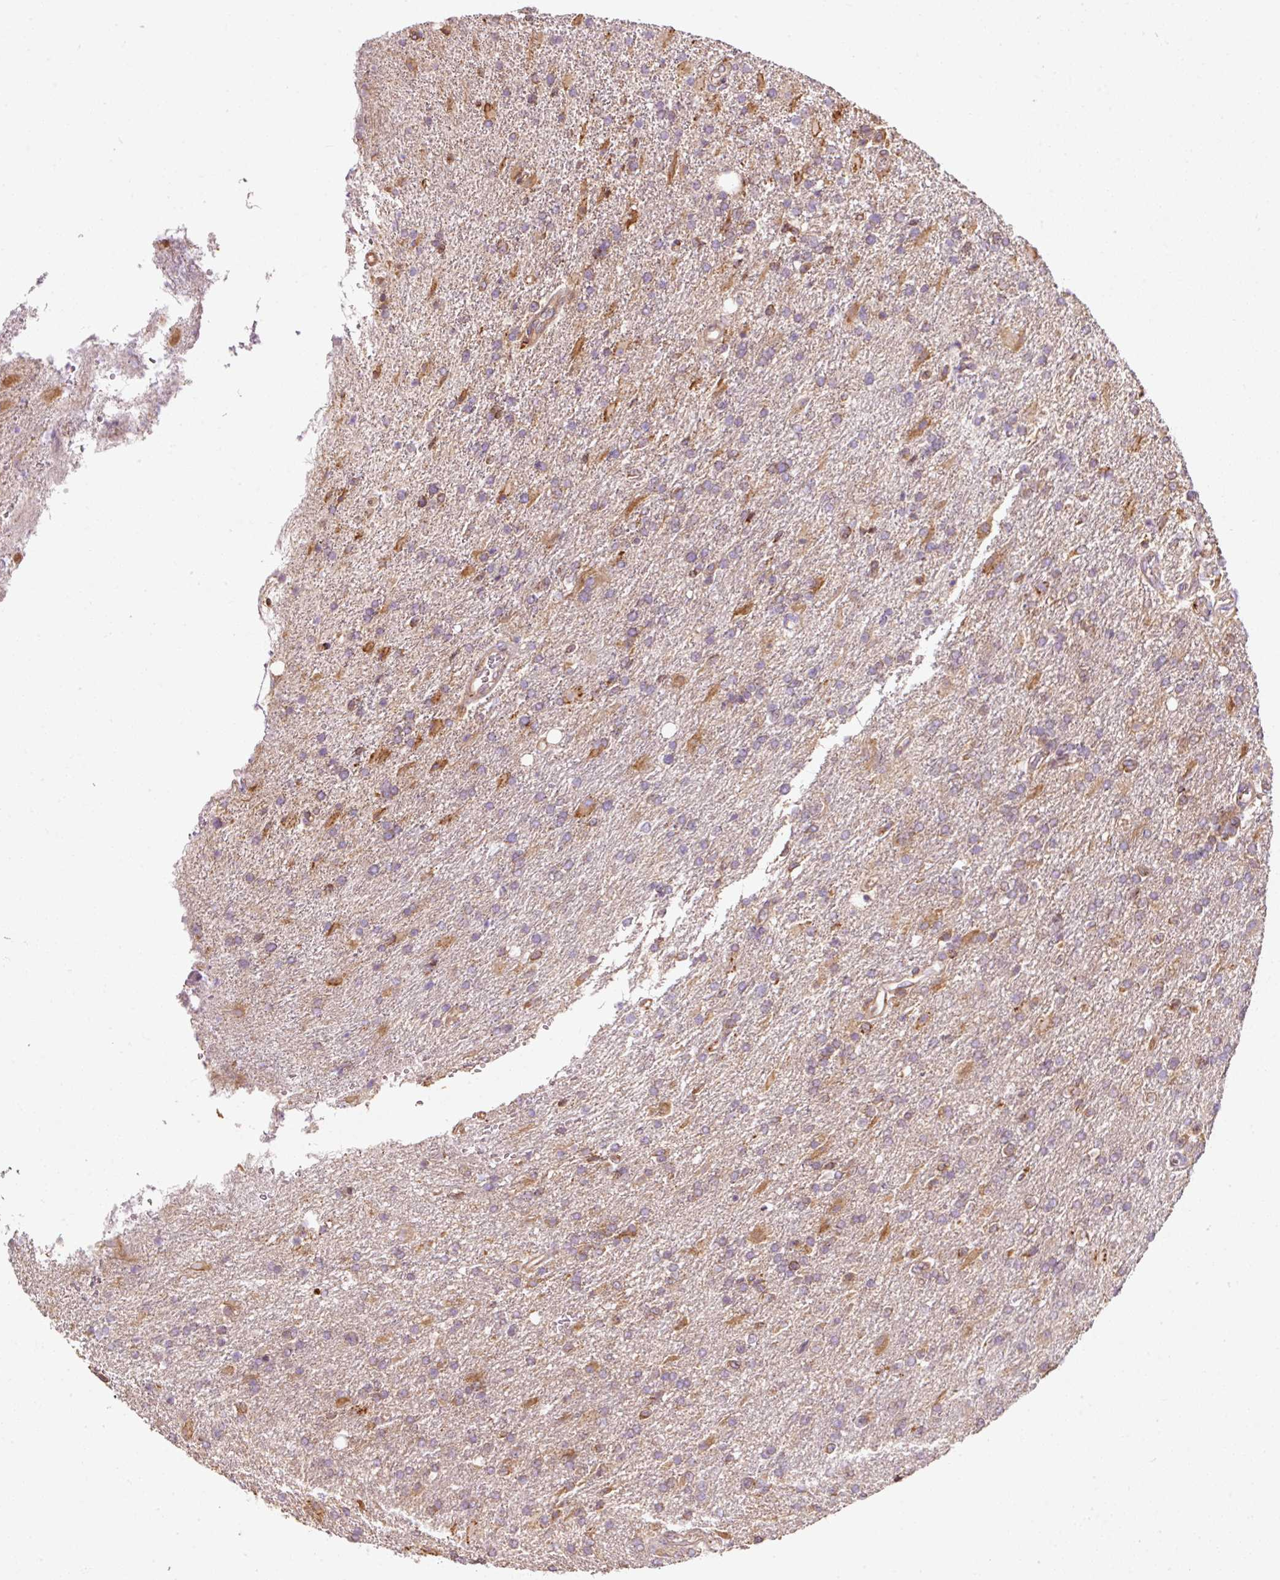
{"staining": {"intensity": "moderate", "quantity": "25%-75%", "location": "cytoplasmic/membranous"}, "tissue": "glioma", "cell_type": "Tumor cells", "image_type": "cancer", "snomed": [{"axis": "morphology", "description": "Glioma, malignant, High grade"}, {"axis": "topography", "description": "Brain"}], "caption": "Immunohistochemistry of glioma shows medium levels of moderate cytoplasmic/membranous staining in approximately 25%-75% of tumor cells.", "gene": "PRKCSH", "patient": {"sex": "male", "age": 56}}